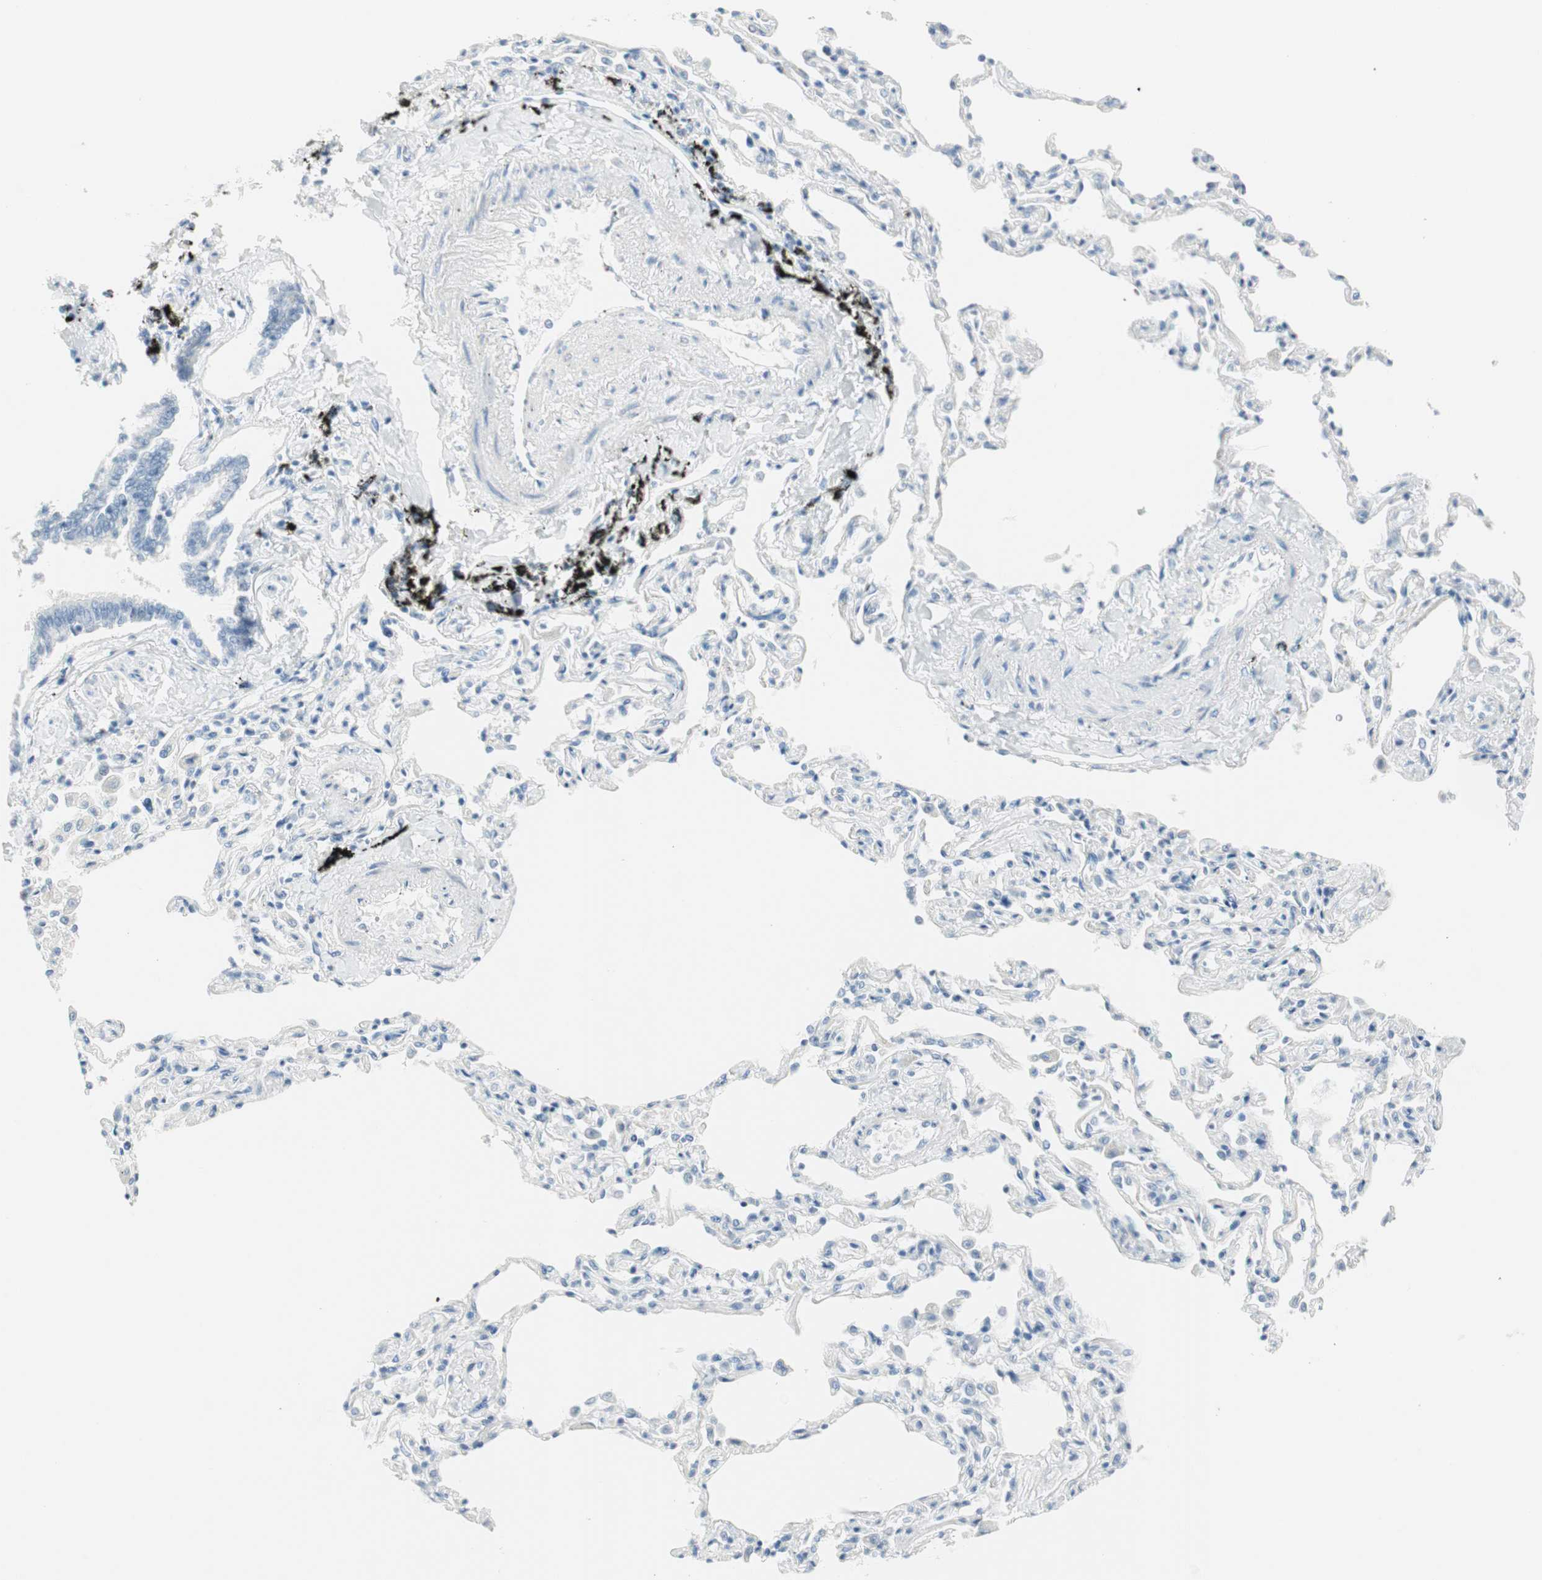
{"staining": {"intensity": "negative", "quantity": "none", "location": "none"}, "tissue": "bronchus", "cell_type": "Respiratory epithelial cells", "image_type": "normal", "snomed": [{"axis": "morphology", "description": "Normal tissue, NOS"}, {"axis": "topography", "description": "Lung"}], "caption": "The micrograph demonstrates no staining of respiratory epithelial cells in benign bronchus. (DAB immunohistochemistry visualized using brightfield microscopy, high magnification).", "gene": "MLLT10", "patient": {"sex": "male", "age": 64}}